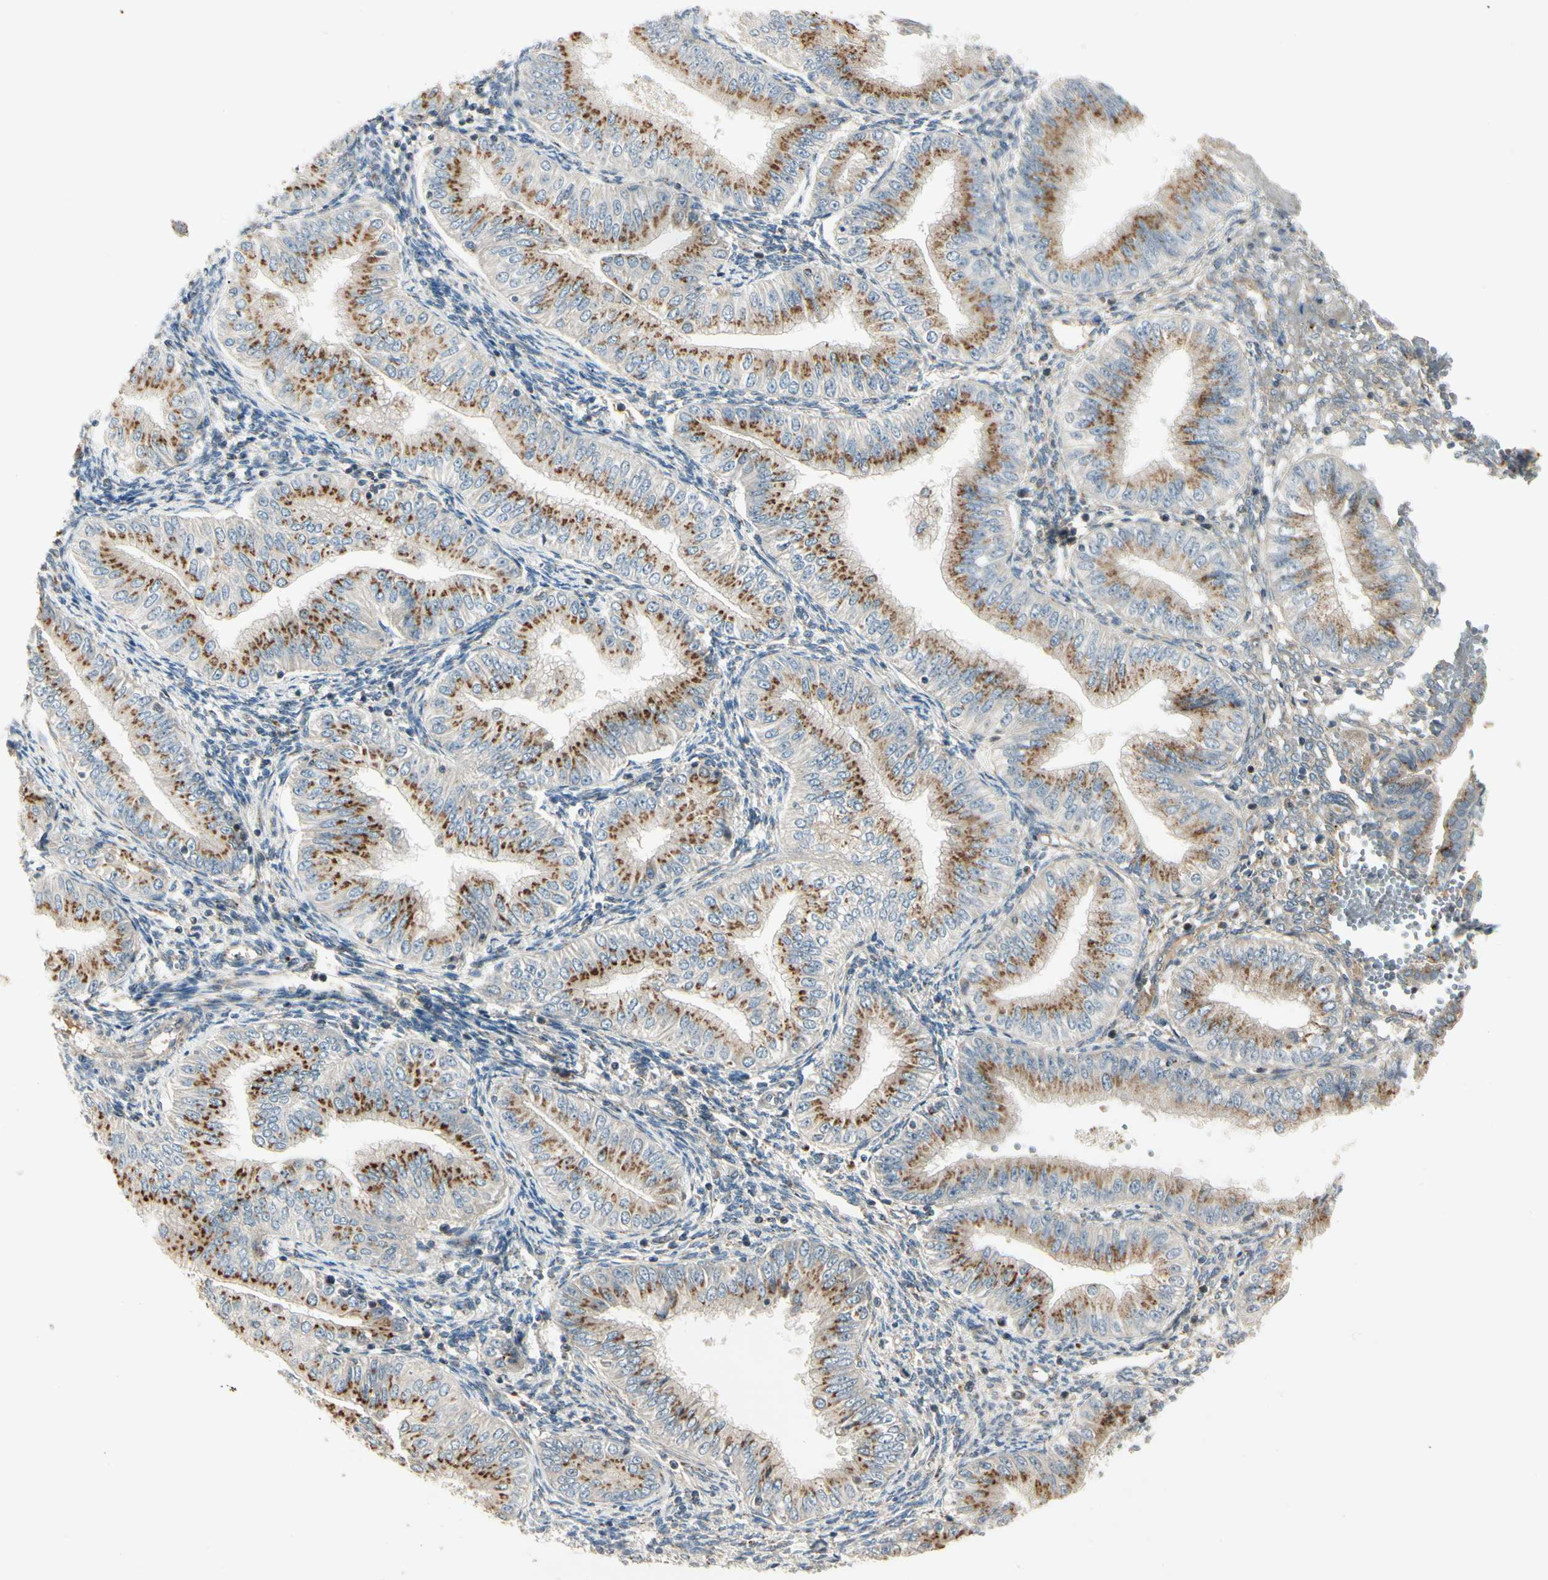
{"staining": {"intensity": "strong", "quantity": ">75%", "location": "cytoplasmic/membranous"}, "tissue": "endometrial cancer", "cell_type": "Tumor cells", "image_type": "cancer", "snomed": [{"axis": "morphology", "description": "Normal tissue, NOS"}, {"axis": "morphology", "description": "Adenocarcinoma, NOS"}, {"axis": "topography", "description": "Endometrium"}], "caption": "A brown stain highlights strong cytoplasmic/membranous positivity of a protein in endometrial adenocarcinoma tumor cells.", "gene": "ABCA3", "patient": {"sex": "female", "age": 53}}